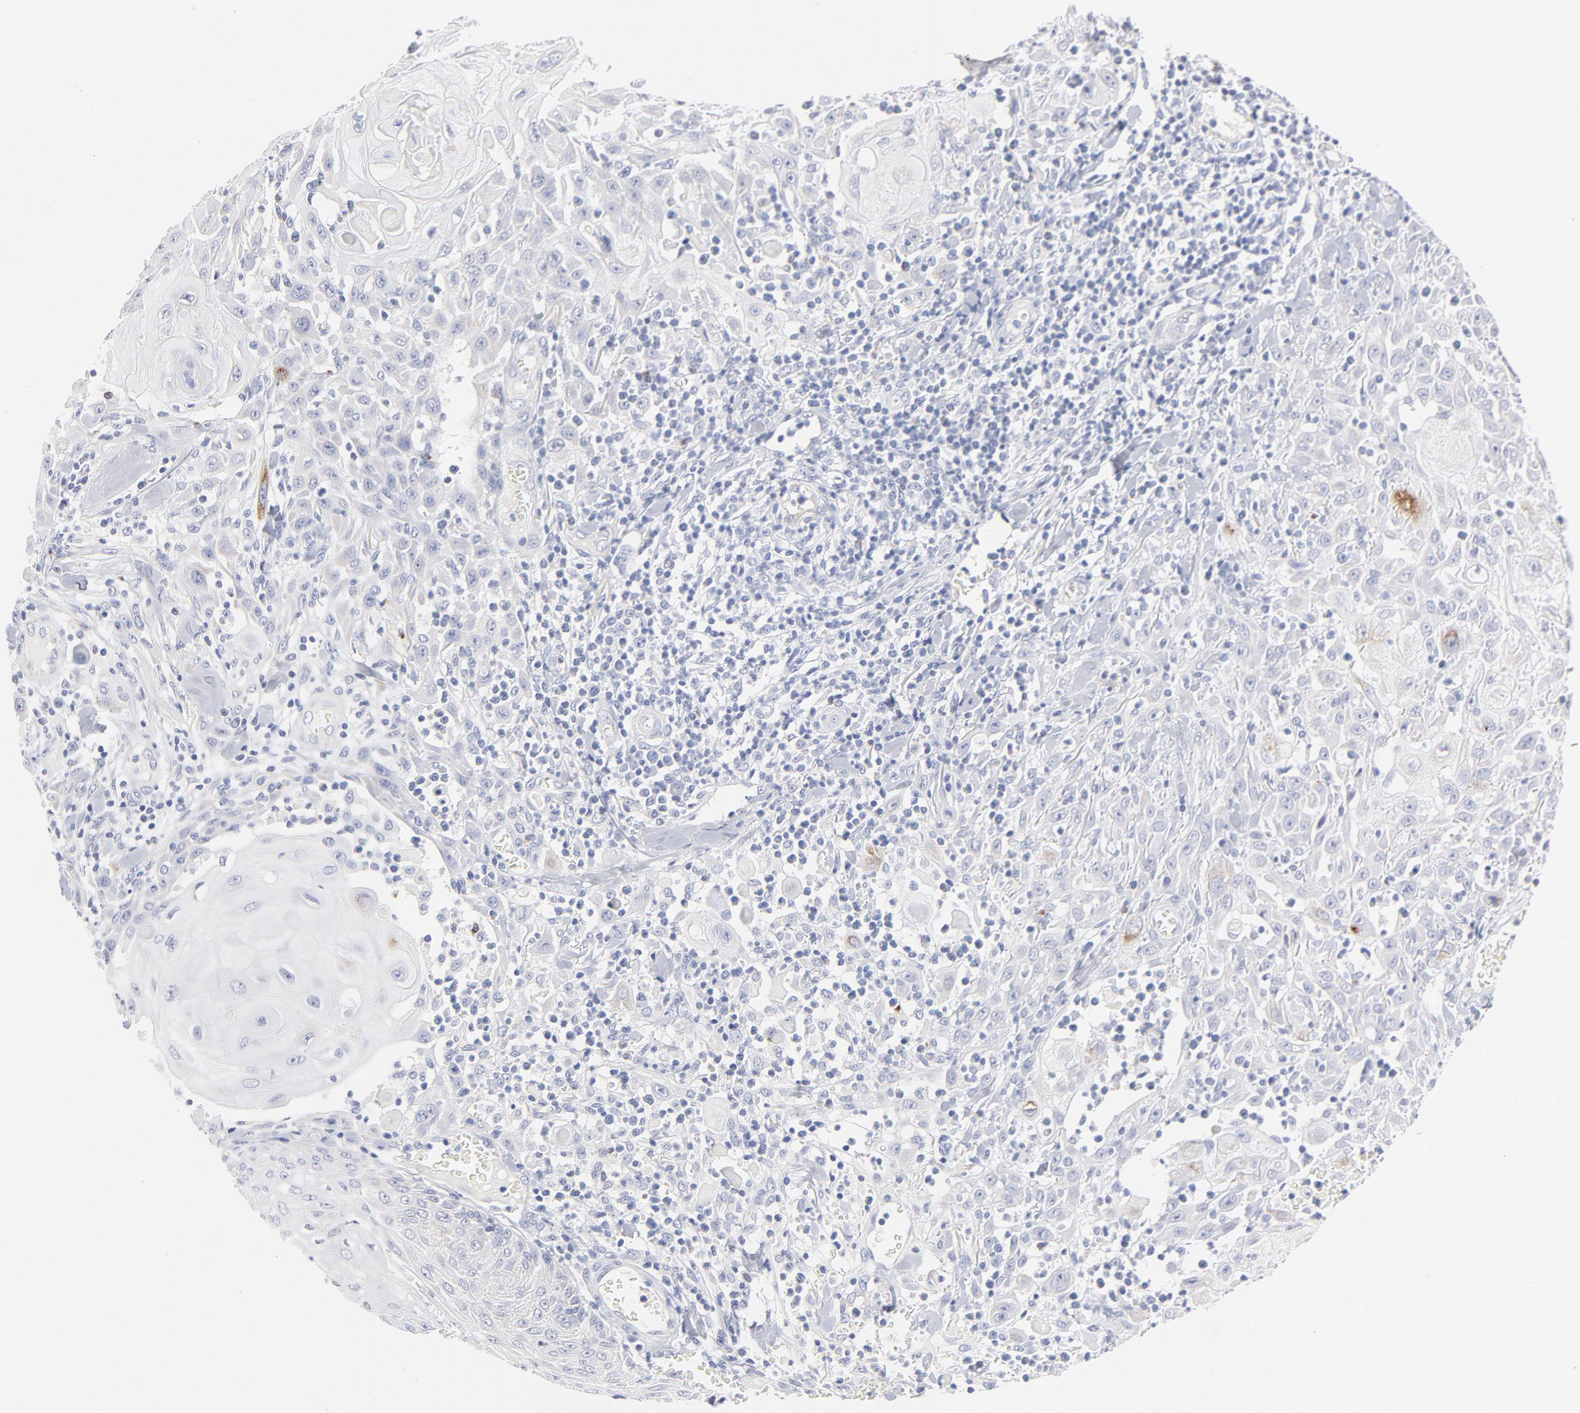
{"staining": {"intensity": "negative", "quantity": "none", "location": "none"}, "tissue": "skin cancer", "cell_type": "Tumor cells", "image_type": "cancer", "snomed": [{"axis": "morphology", "description": "Squamous cell carcinoma, NOS"}, {"axis": "topography", "description": "Skin"}], "caption": "Histopathology image shows no protein expression in tumor cells of skin cancer (squamous cell carcinoma) tissue.", "gene": "MID1", "patient": {"sex": "male", "age": 24}}